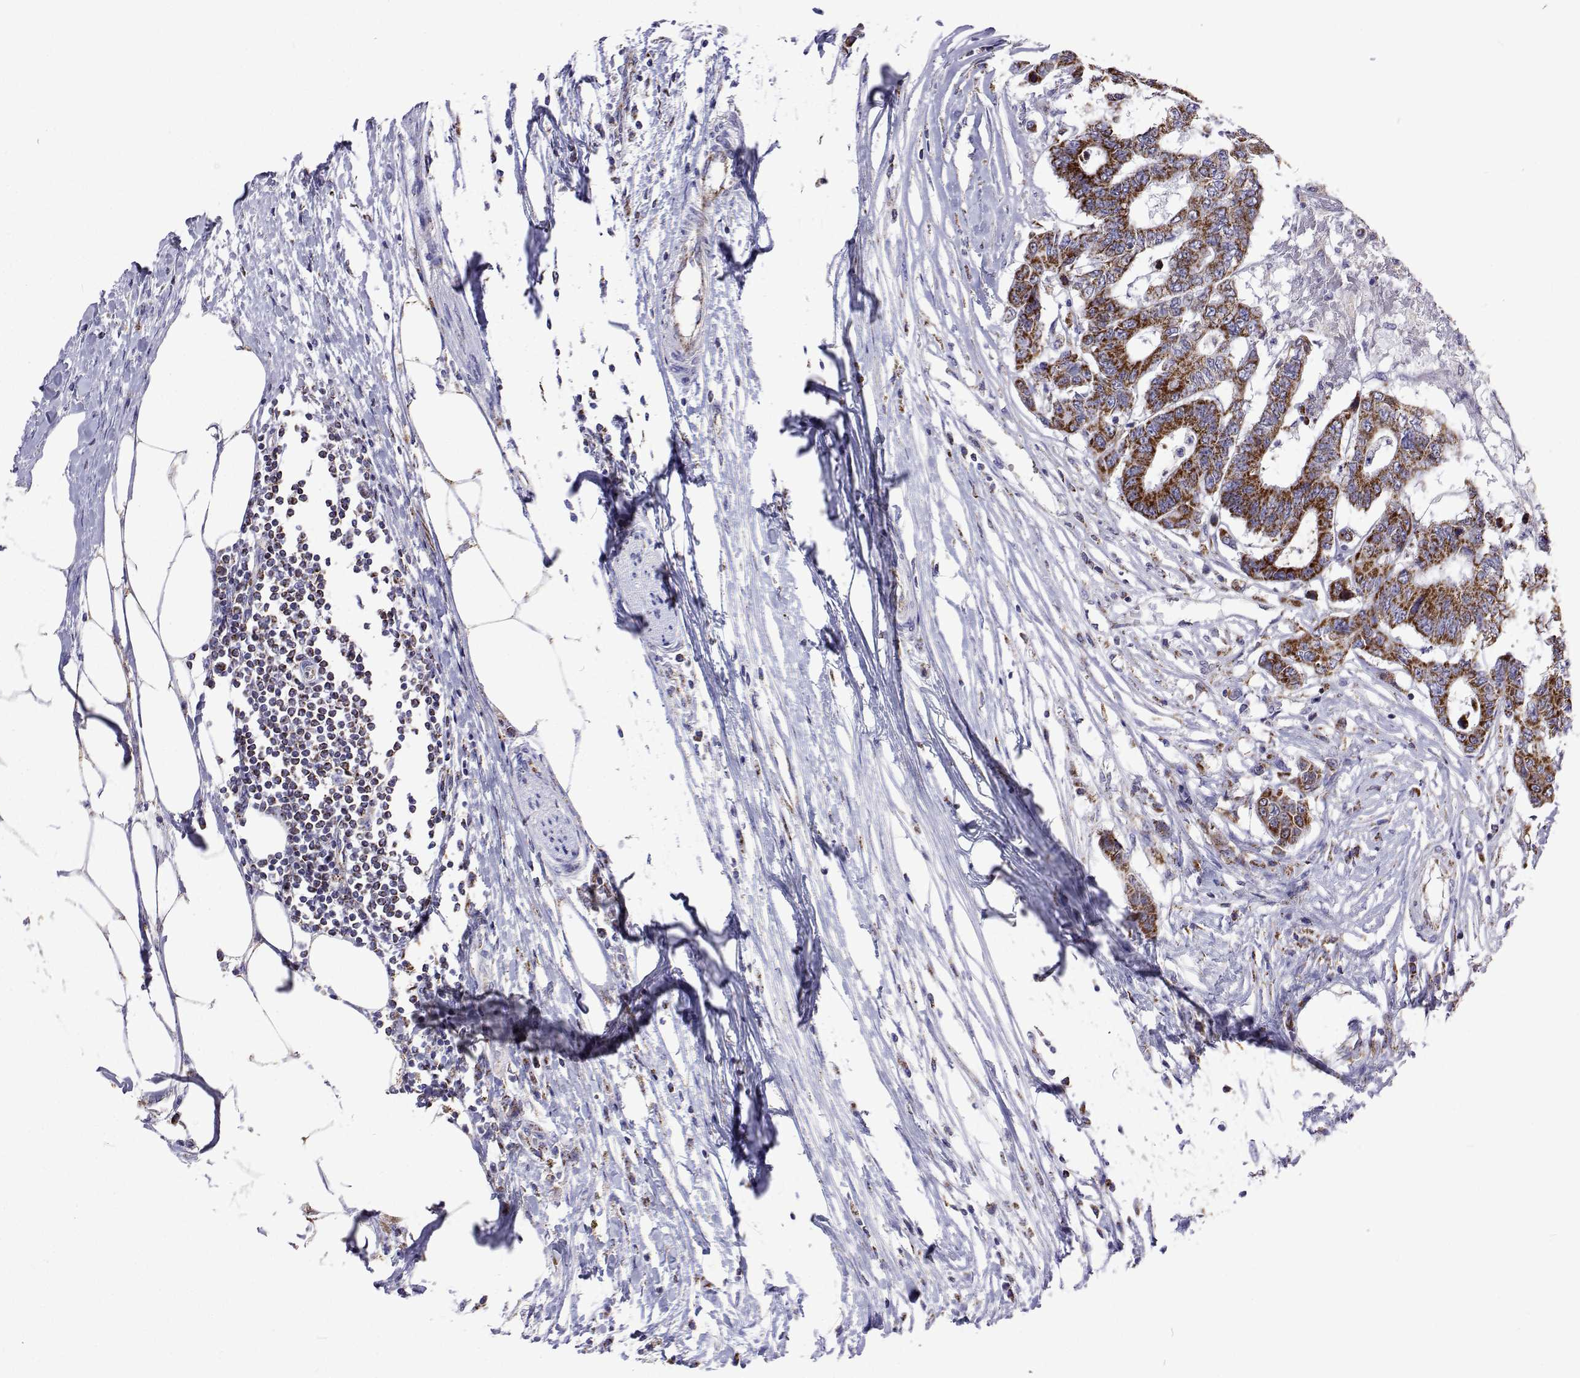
{"staining": {"intensity": "strong", "quantity": ">75%", "location": "cytoplasmic/membranous"}, "tissue": "colorectal cancer", "cell_type": "Tumor cells", "image_type": "cancer", "snomed": [{"axis": "morphology", "description": "Adenocarcinoma, NOS"}, {"axis": "topography", "description": "Colon"}], "caption": "IHC of human adenocarcinoma (colorectal) demonstrates high levels of strong cytoplasmic/membranous expression in approximately >75% of tumor cells.", "gene": "MCCC2", "patient": {"sex": "female", "age": 48}}